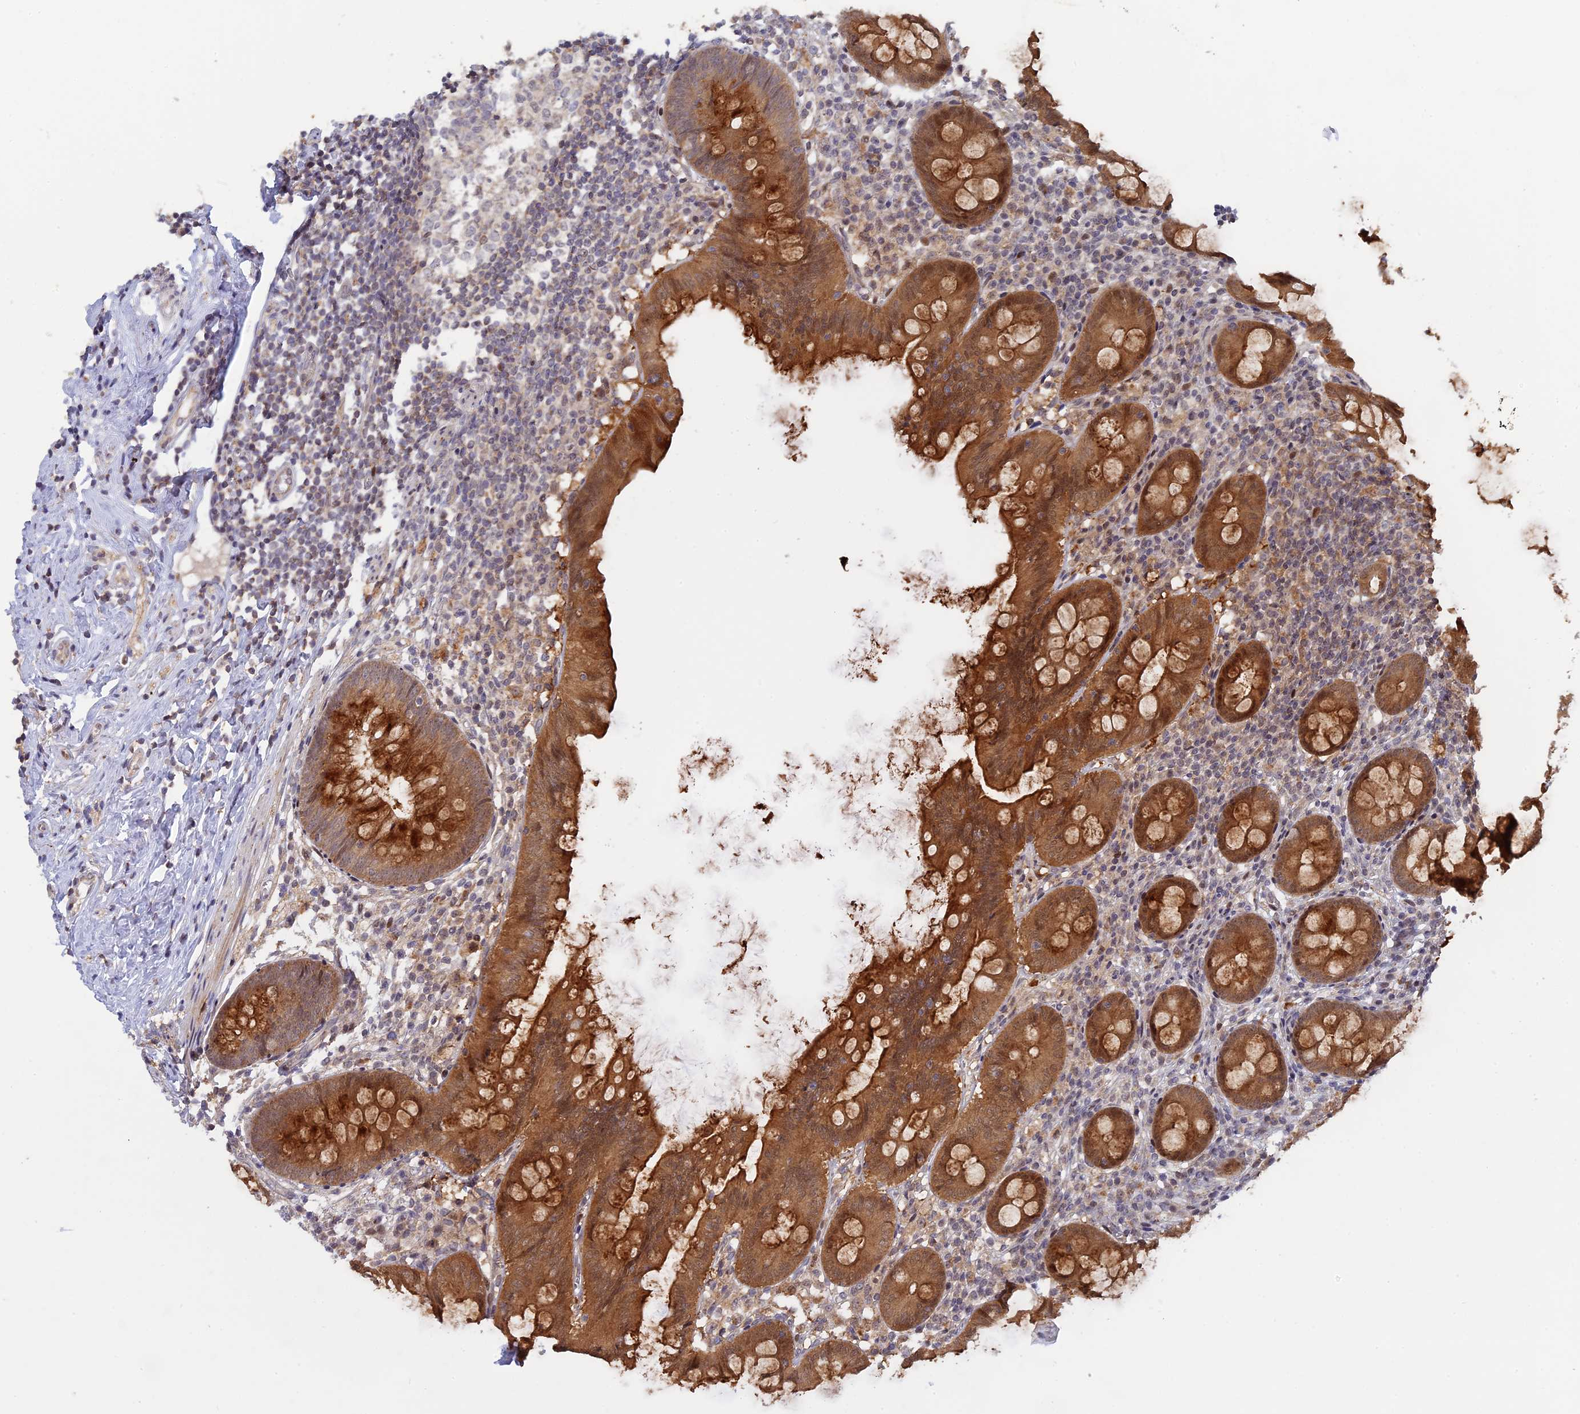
{"staining": {"intensity": "strong", "quantity": ">75%", "location": "cytoplasmic/membranous"}, "tissue": "appendix", "cell_type": "Glandular cells", "image_type": "normal", "snomed": [{"axis": "morphology", "description": "Normal tissue, NOS"}, {"axis": "topography", "description": "Appendix"}], "caption": "A photomicrograph showing strong cytoplasmic/membranous staining in about >75% of glandular cells in unremarkable appendix, as visualized by brown immunohistochemical staining.", "gene": "GSKIP", "patient": {"sex": "female", "age": 51}}